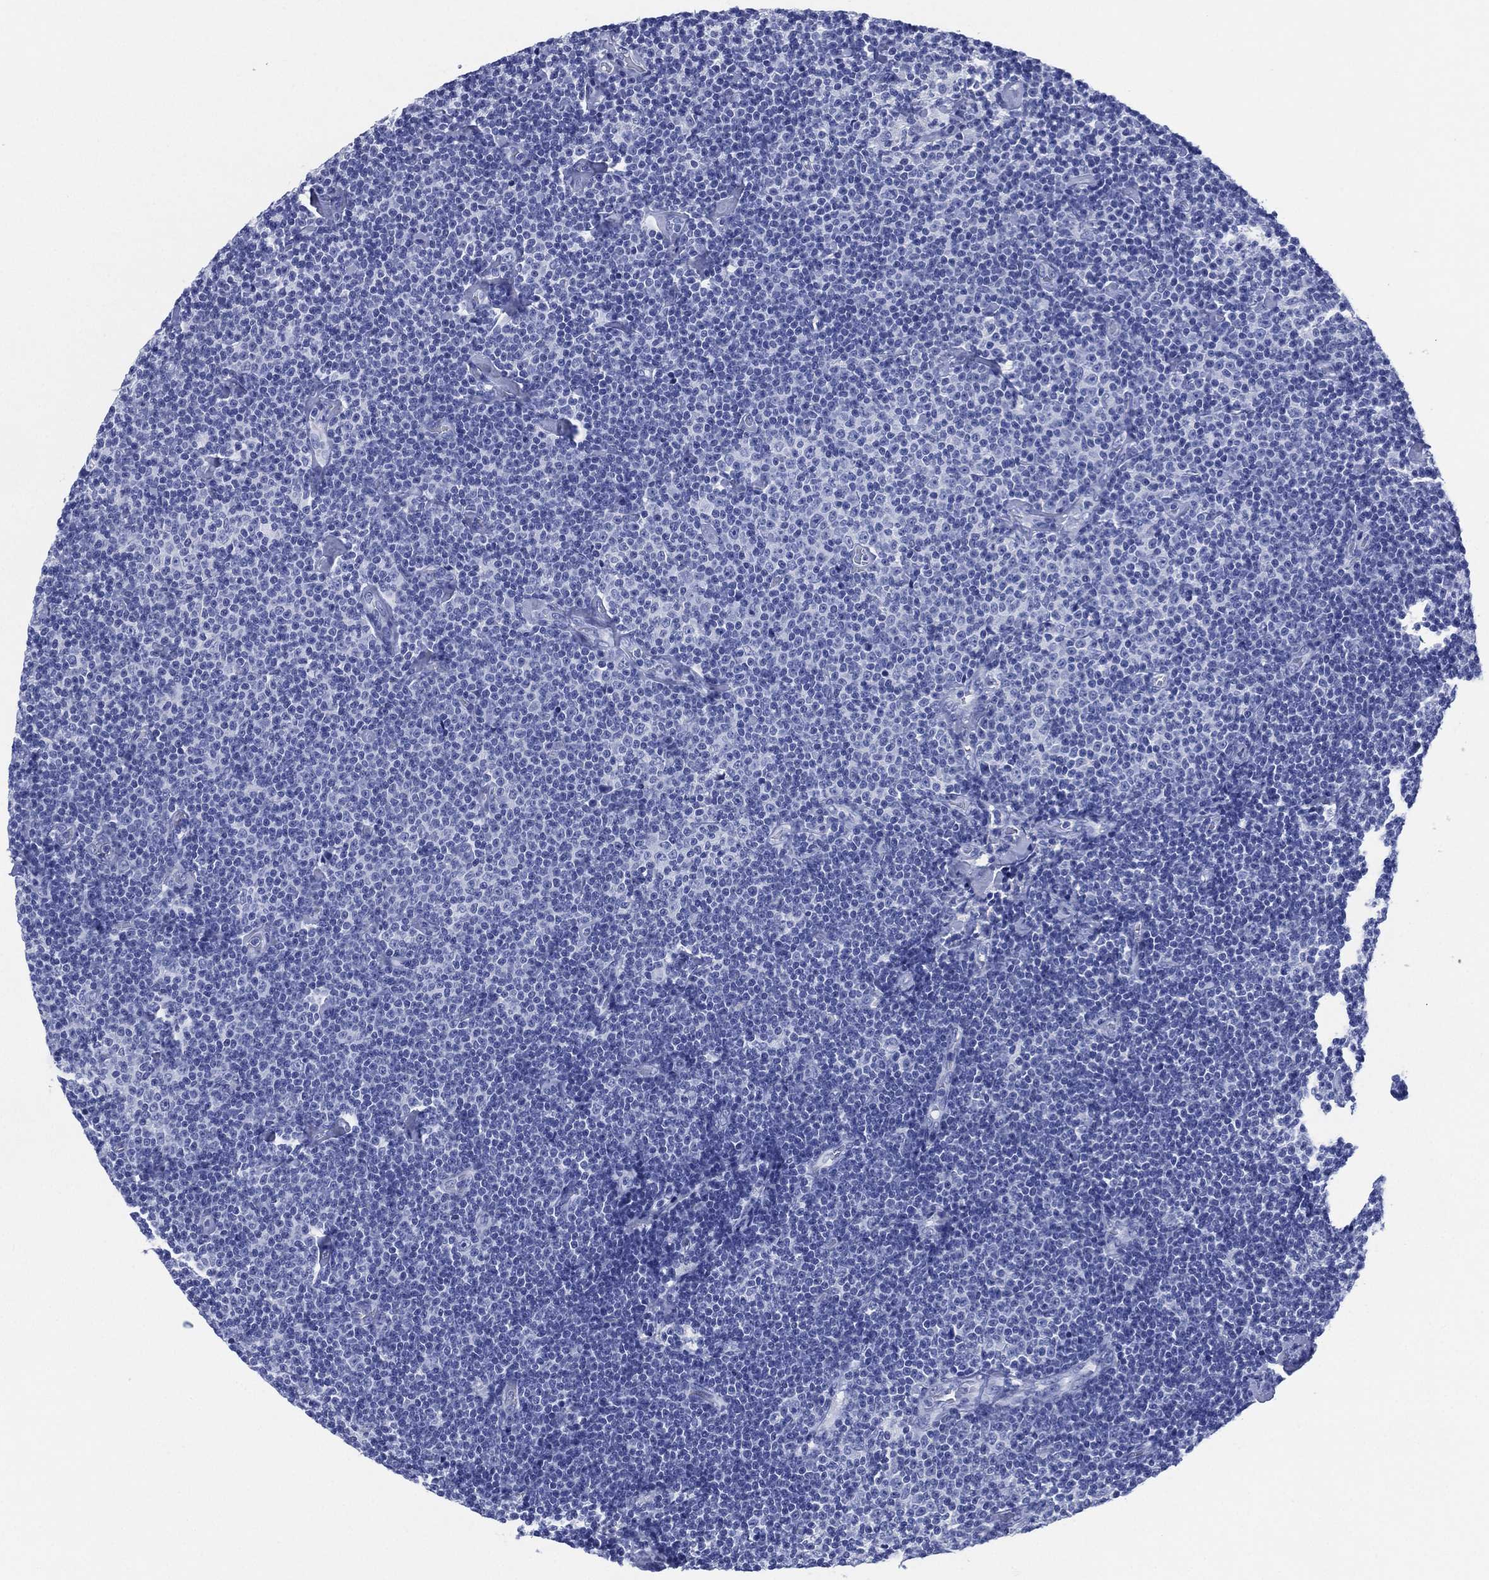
{"staining": {"intensity": "negative", "quantity": "none", "location": "none"}, "tissue": "lymphoma", "cell_type": "Tumor cells", "image_type": "cancer", "snomed": [{"axis": "morphology", "description": "Malignant lymphoma, non-Hodgkin's type, Low grade"}, {"axis": "topography", "description": "Lymph node"}], "caption": "A micrograph of human low-grade malignant lymphoma, non-Hodgkin's type is negative for staining in tumor cells.", "gene": "SIGLECL1", "patient": {"sex": "male", "age": 81}}